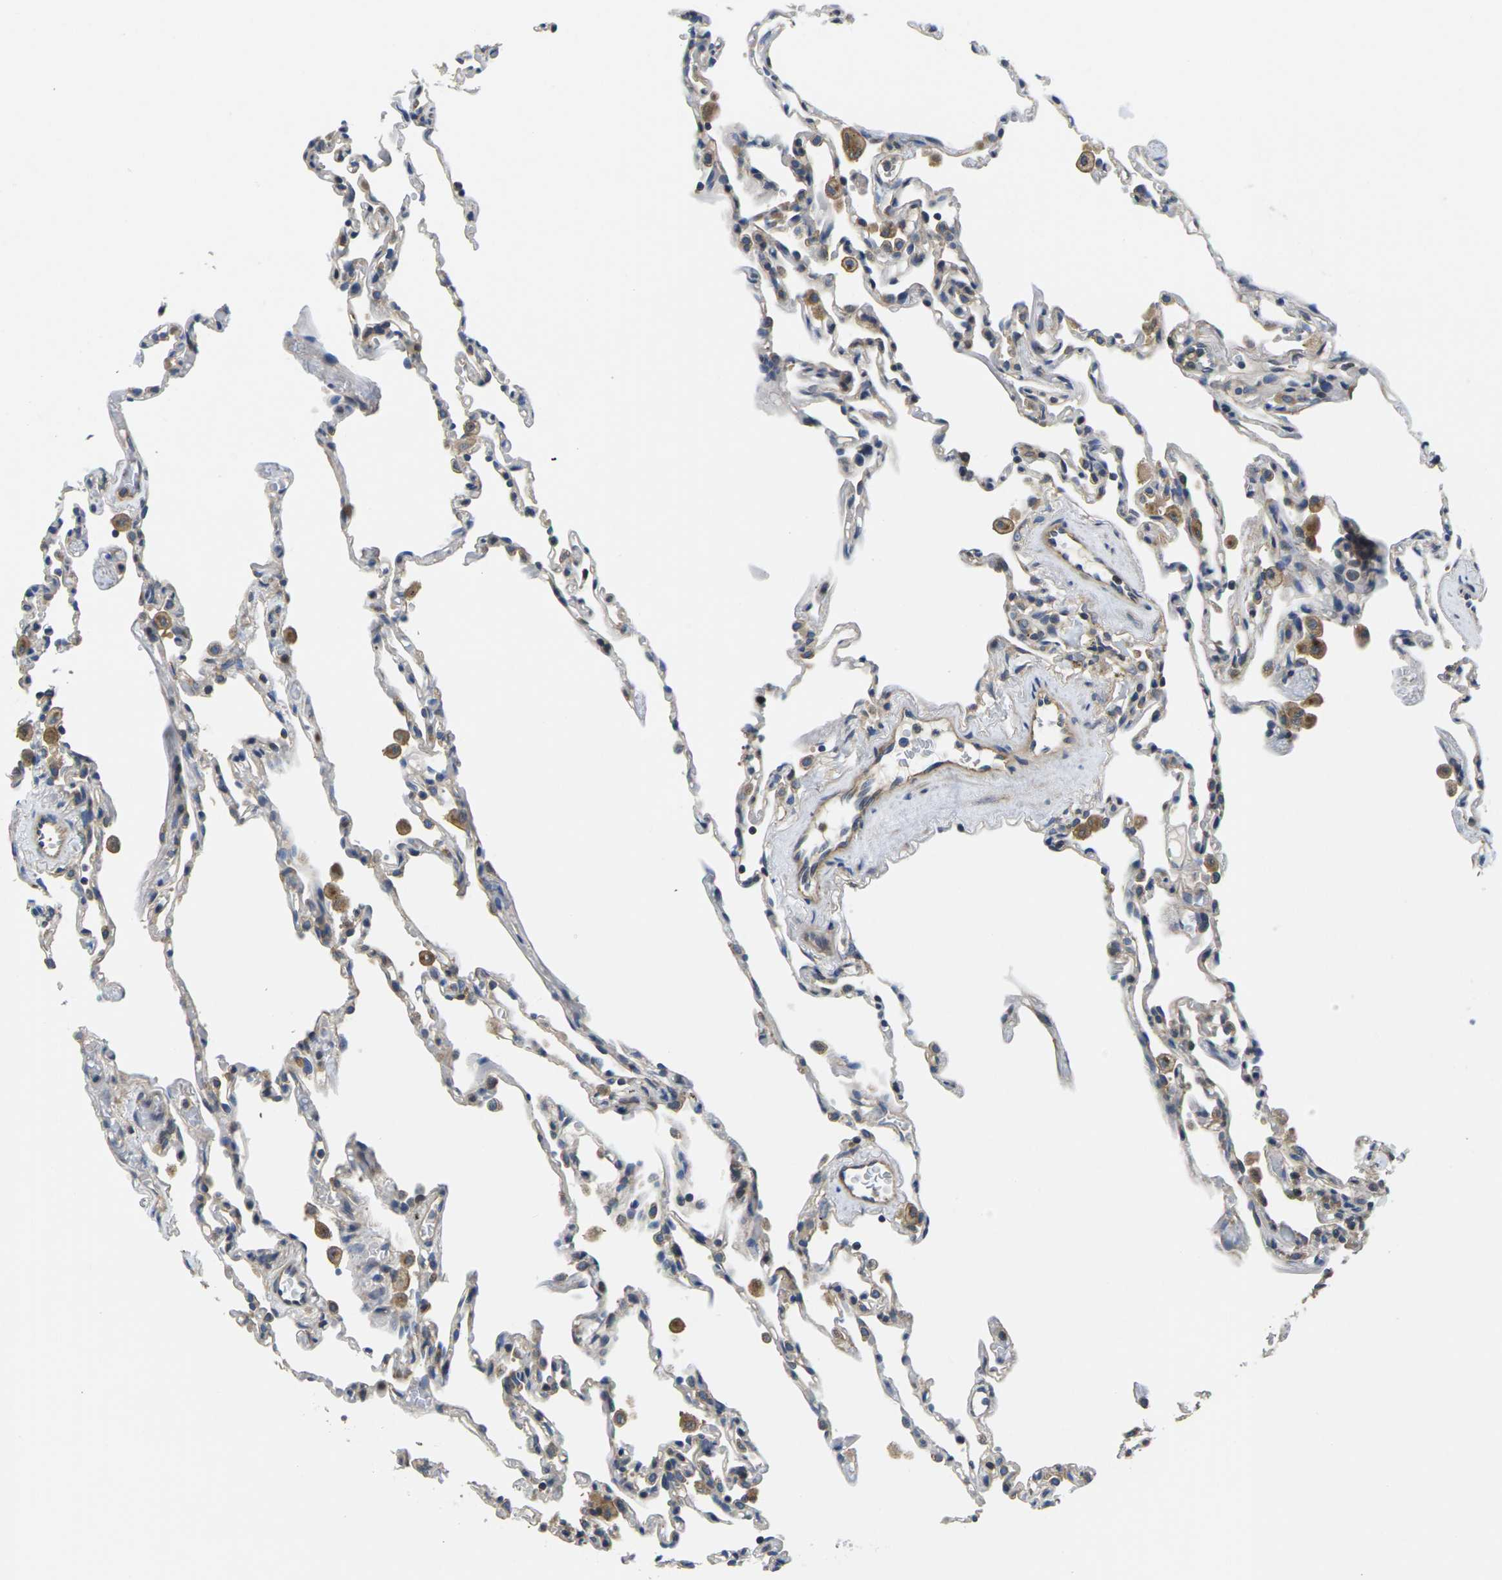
{"staining": {"intensity": "weak", "quantity": "<25%", "location": "cytoplasmic/membranous"}, "tissue": "lung", "cell_type": "Alveolar cells", "image_type": "normal", "snomed": [{"axis": "morphology", "description": "Normal tissue, NOS"}, {"axis": "topography", "description": "Lung"}], "caption": "Alveolar cells show no significant staining in unremarkable lung. (DAB IHC visualized using brightfield microscopy, high magnification).", "gene": "TMCC2", "patient": {"sex": "male", "age": 59}}